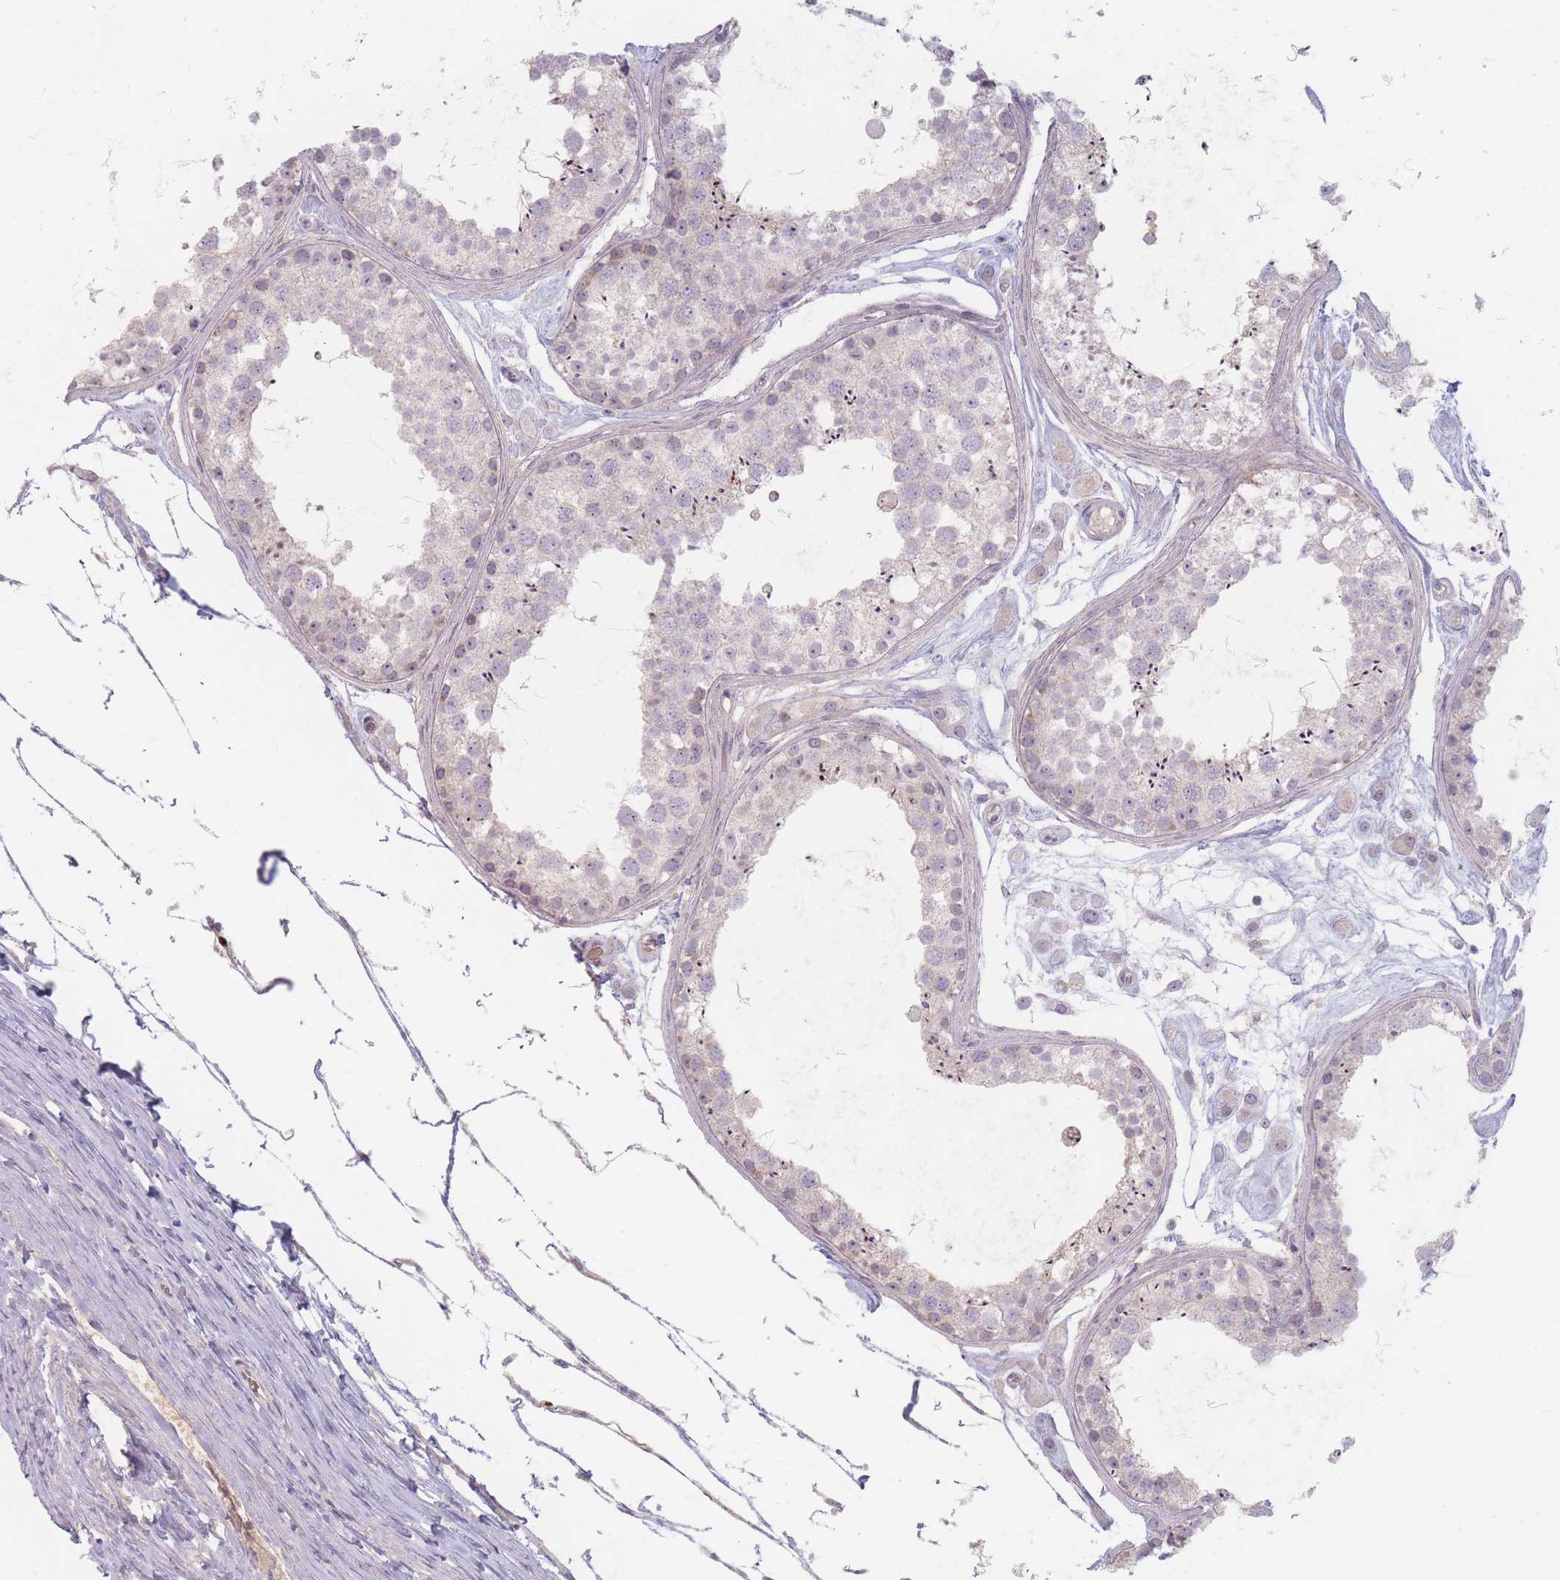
{"staining": {"intensity": "moderate", "quantity": "<25%", "location": "cytoplasmic/membranous"}, "tissue": "testis", "cell_type": "Cells in seminiferous ducts", "image_type": "normal", "snomed": [{"axis": "morphology", "description": "Normal tissue, NOS"}, {"axis": "topography", "description": "Testis"}], "caption": "DAB immunohistochemical staining of normal human testis shows moderate cytoplasmic/membranous protein expression in approximately <25% of cells in seminiferous ducts. Nuclei are stained in blue.", "gene": "CHCHD7", "patient": {"sex": "male", "age": 25}}